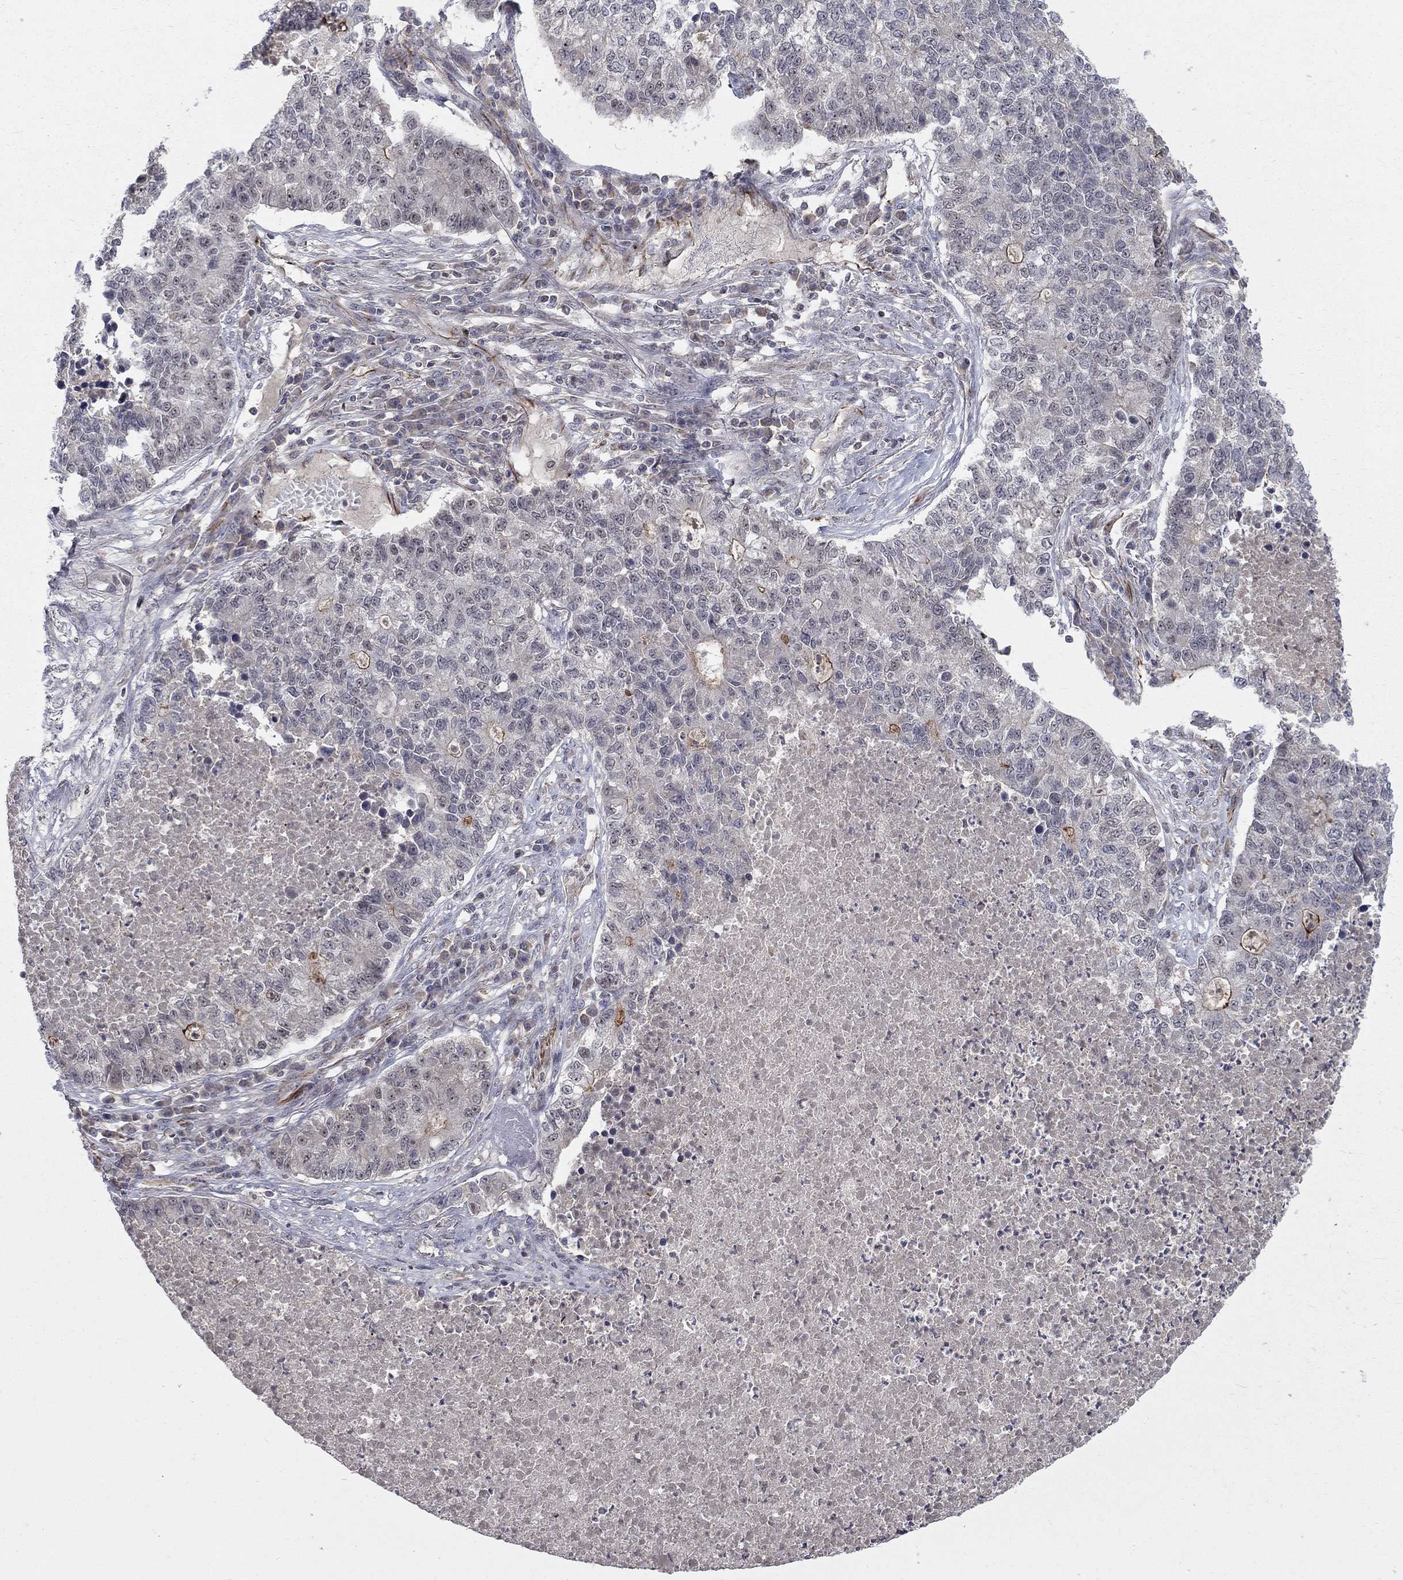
{"staining": {"intensity": "negative", "quantity": "none", "location": "none"}, "tissue": "lung cancer", "cell_type": "Tumor cells", "image_type": "cancer", "snomed": [{"axis": "morphology", "description": "Adenocarcinoma, NOS"}, {"axis": "topography", "description": "Lung"}], "caption": "Immunohistochemical staining of lung cancer demonstrates no significant staining in tumor cells.", "gene": "MSRA", "patient": {"sex": "male", "age": 57}}